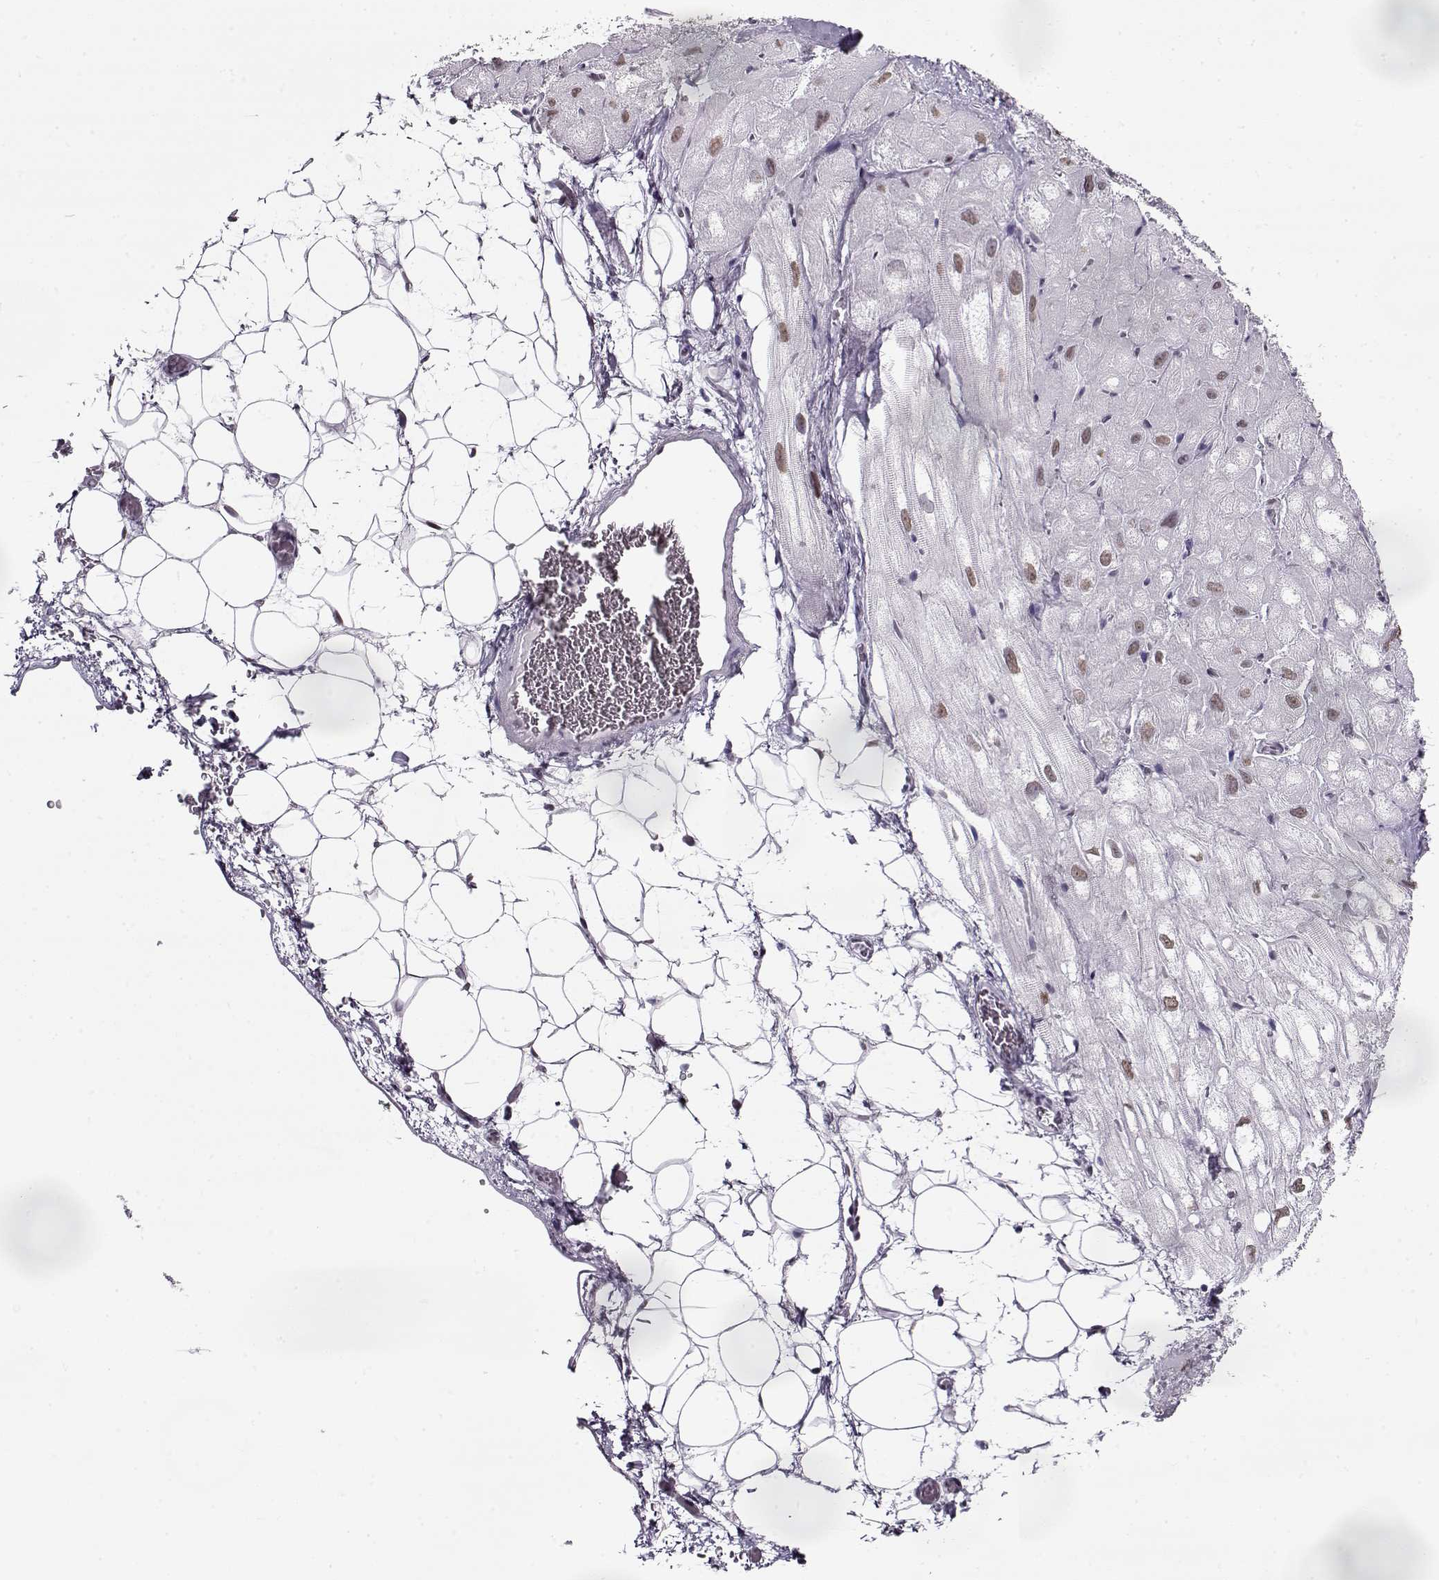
{"staining": {"intensity": "weak", "quantity": "<25%", "location": "nuclear"}, "tissue": "heart muscle", "cell_type": "Cardiomyocytes", "image_type": "normal", "snomed": [{"axis": "morphology", "description": "Normal tissue, NOS"}, {"axis": "topography", "description": "Heart"}], "caption": "This micrograph is of unremarkable heart muscle stained with IHC to label a protein in brown with the nuclei are counter-stained blue. There is no staining in cardiomyocytes.", "gene": "PRMT8", "patient": {"sex": "male", "age": 61}}